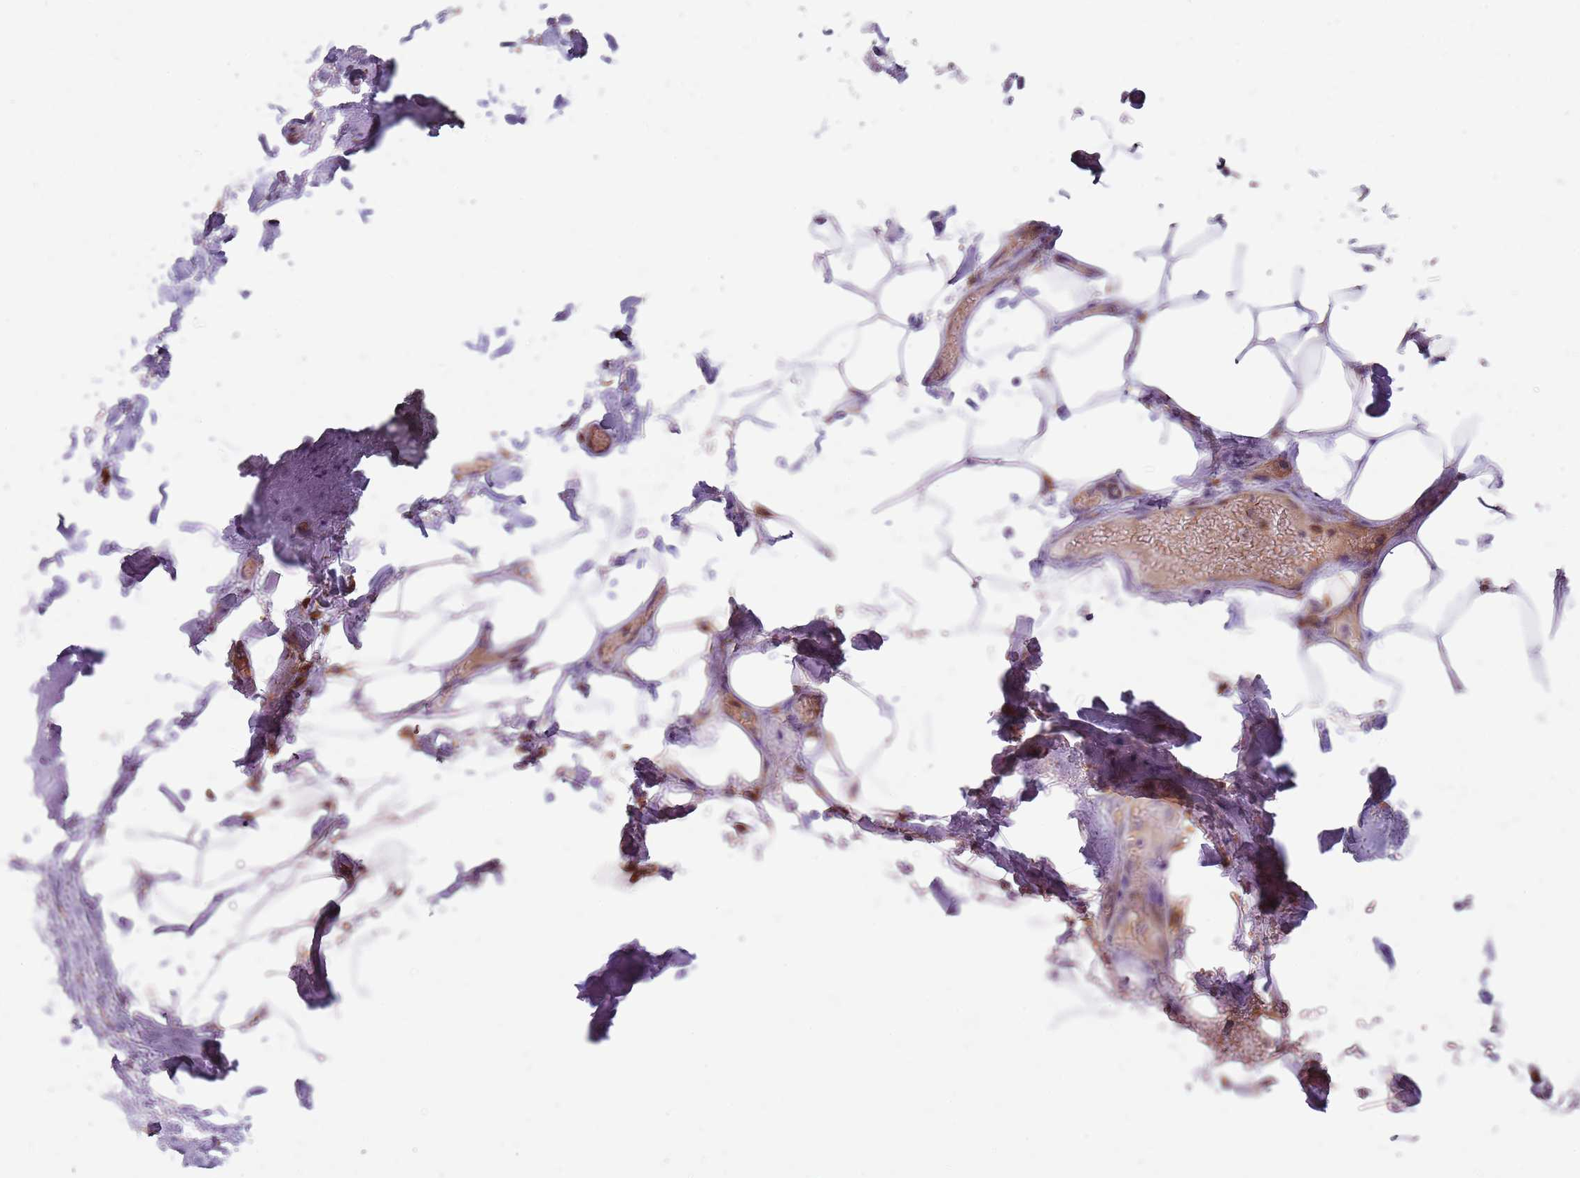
{"staining": {"intensity": "negative", "quantity": "none", "location": "none"}, "tissue": "adipose tissue", "cell_type": "Adipocytes", "image_type": "normal", "snomed": [{"axis": "morphology", "description": "Normal tissue, NOS"}, {"axis": "topography", "description": "Lymph node"}, {"axis": "topography", "description": "Cartilage tissue"}, {"axis": "topography", "description": "Bronchus"}], "caption": "Immunohistochemical staining of normal human adipose tissue reveals no significant expression in adipocytes.", "gene": "SPATA2", "patient": {"sex": "male", "age": 63}}